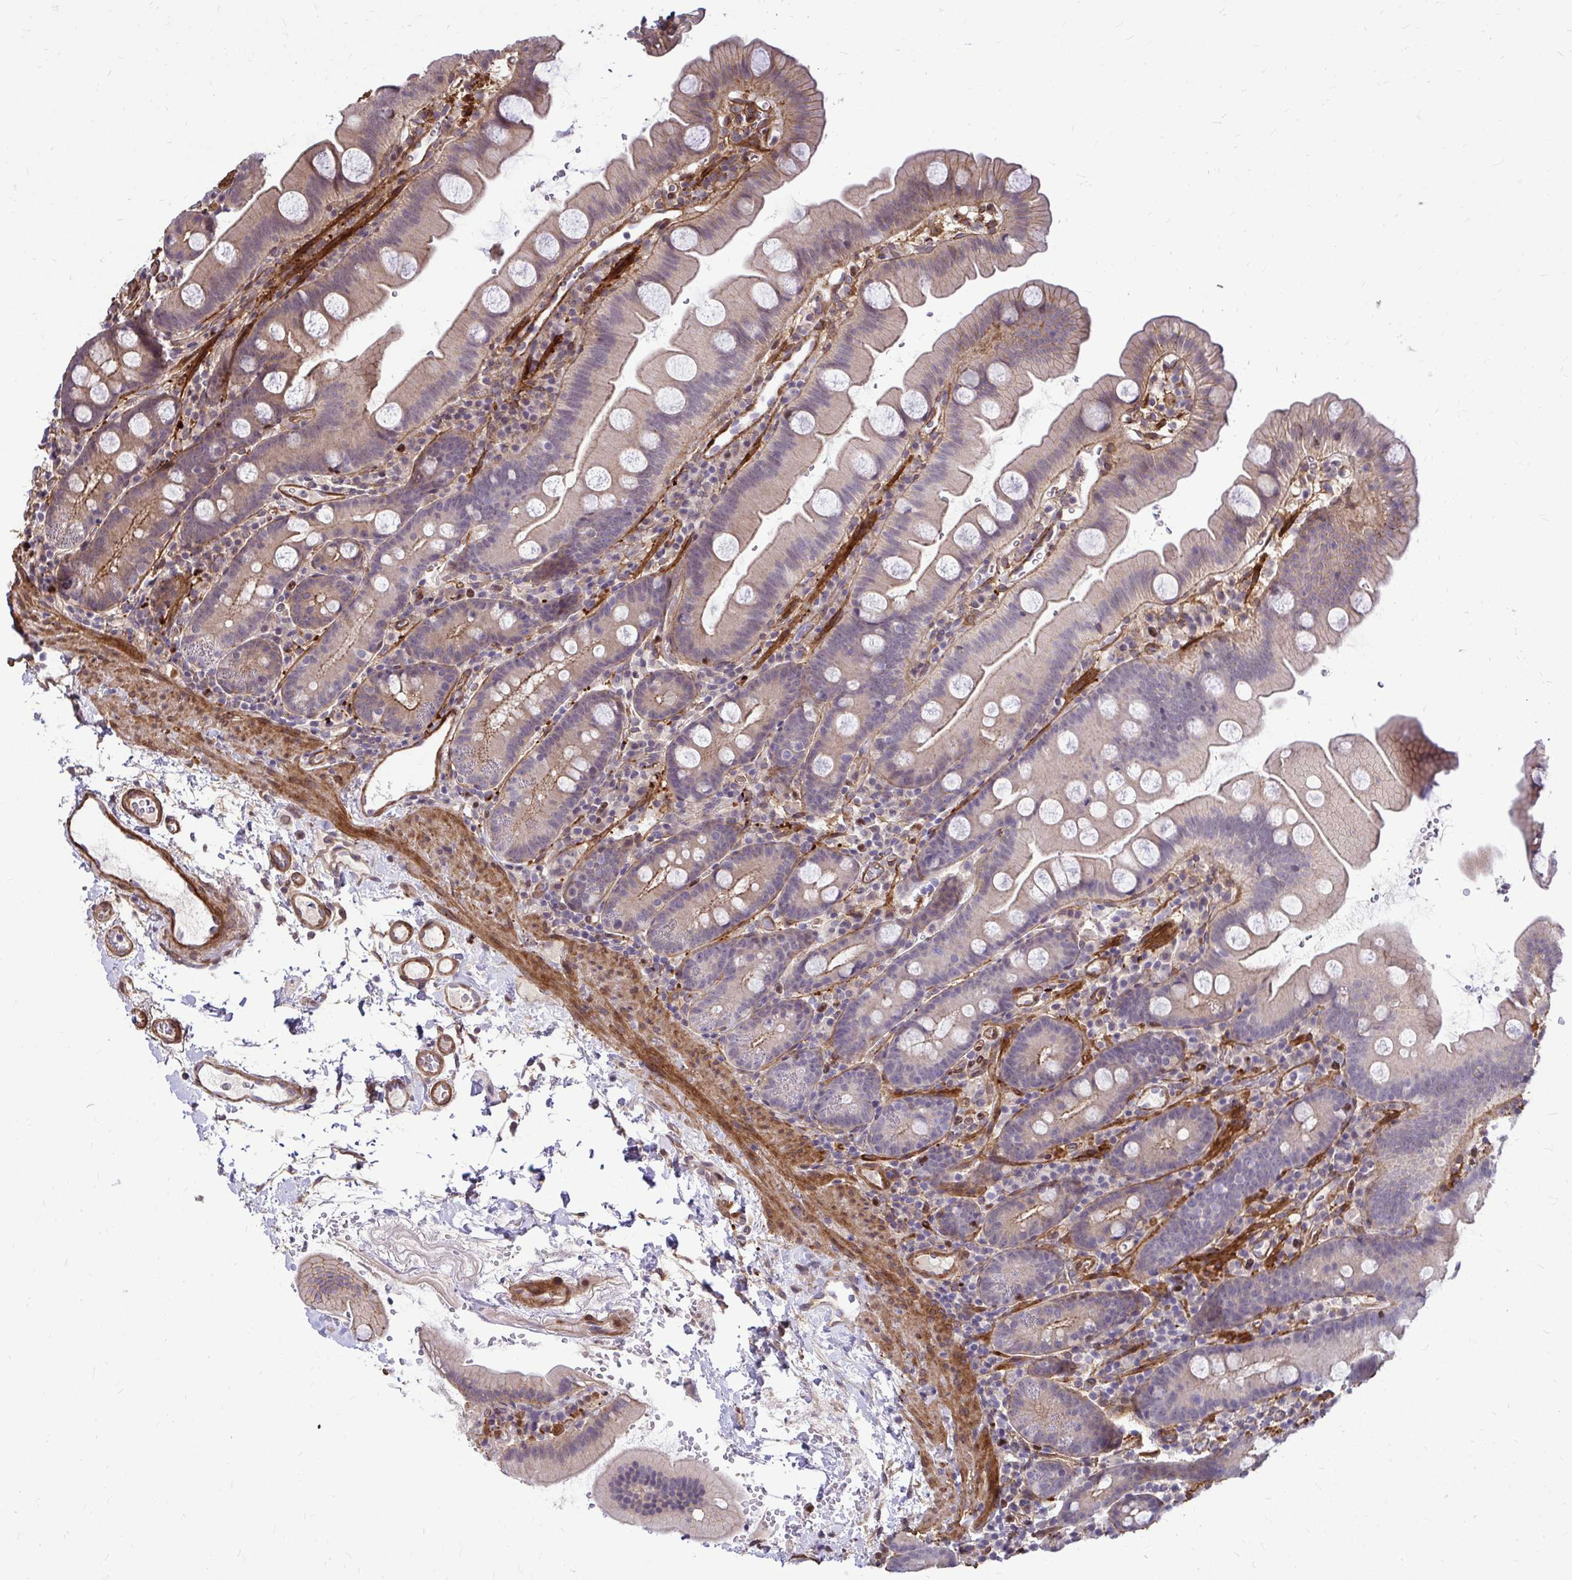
{"staining": {"intensity": "weak", "quantity": "25%-75%", "location": "cytoplasmic/membranous"}, "tissue": "small intestine", "cell_type": "Glandular cells", "image_type": "normal", "snomed": [{"axis": "morphology", "description": "Normal tissue, NOS"}, {"axis": "topography", "description": "Small intestine"}], "caption": "The image demonstrates staining of benign small intestine, revealing weak cytoplasmic/membranous protein expression (brown color) within glandular cells. (DAB IHC, brown staining for protein, blue staining for nuclei).", "gene": "TRIP6", "patient": {"sex": "female", "age": 68}}